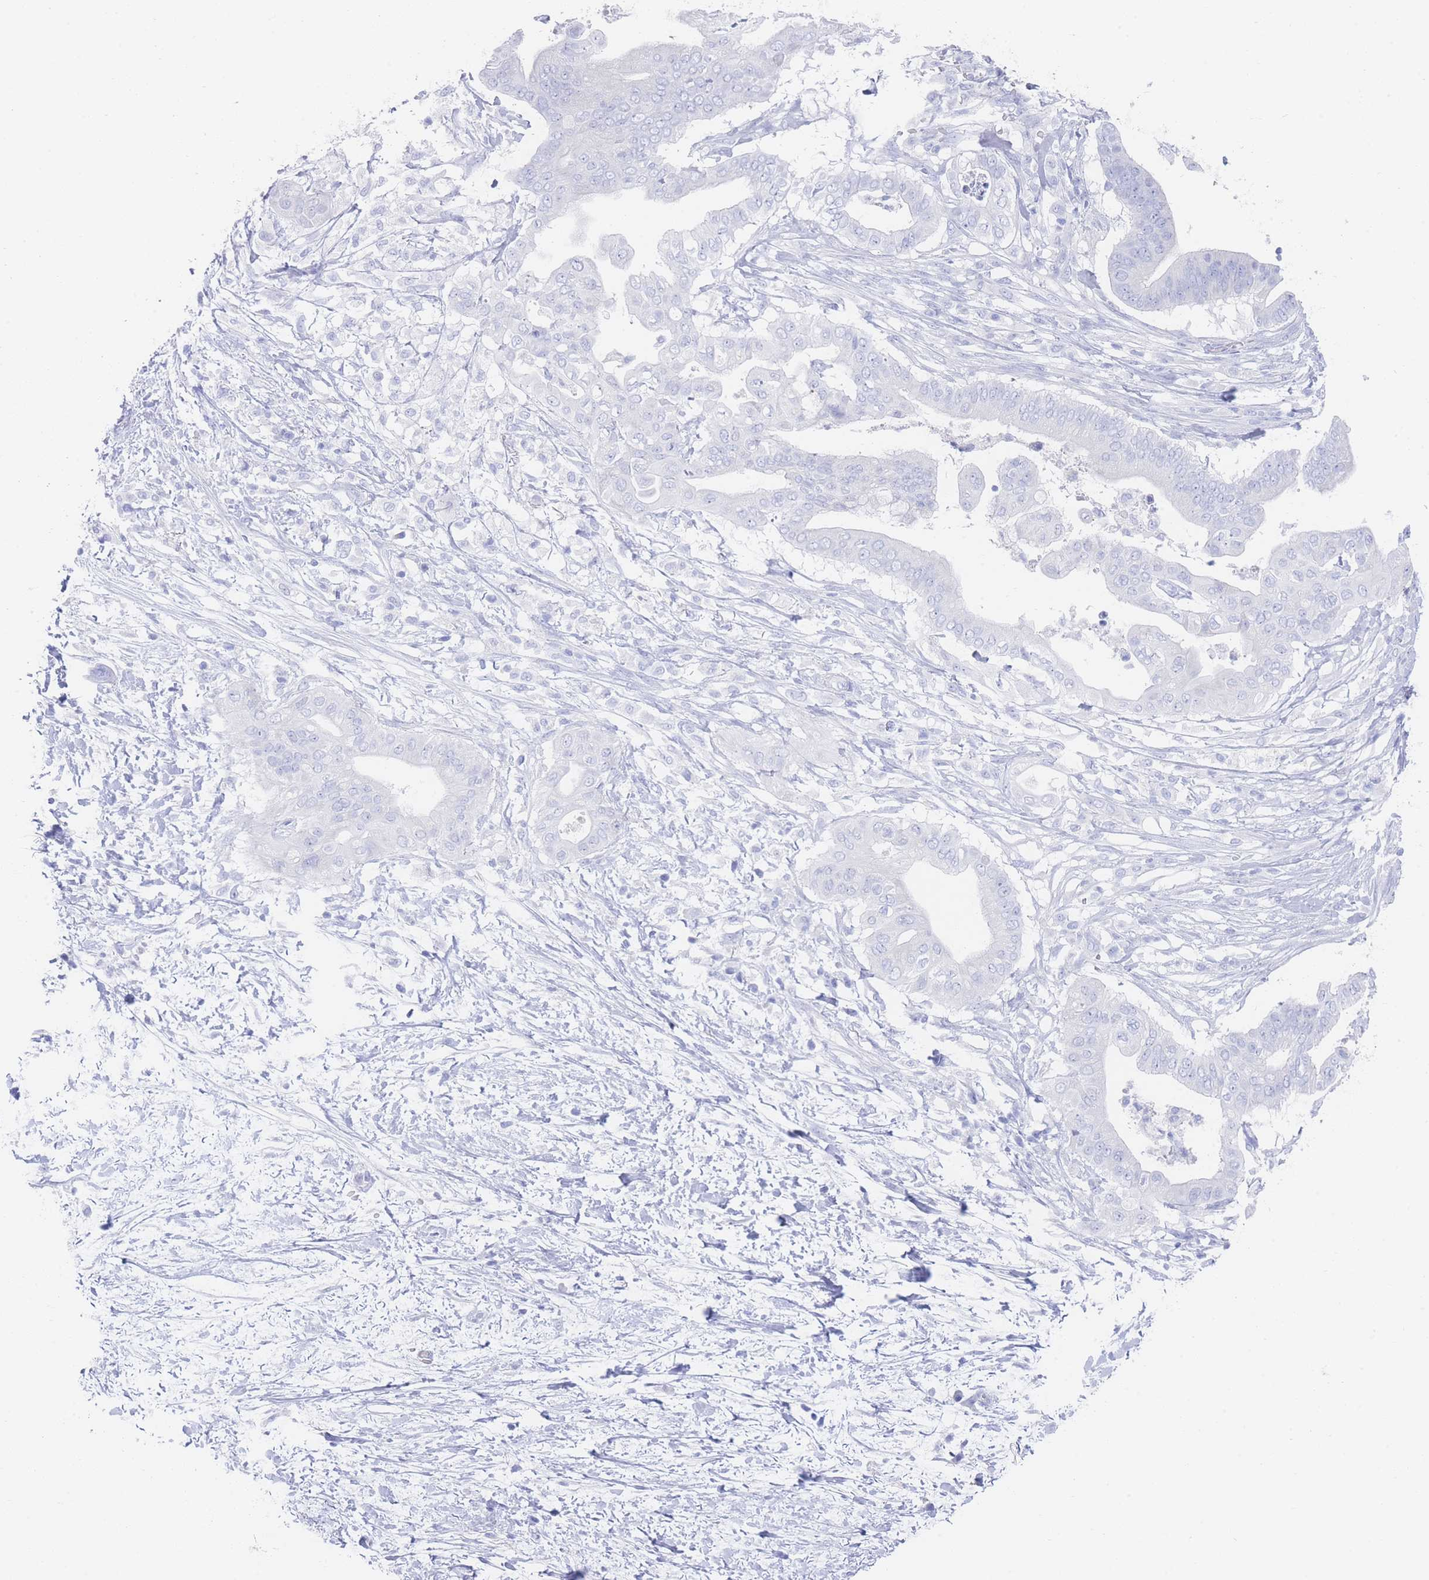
{"staining": {"intensity": "negative", "quantity": "none", "location": "none"}, "tissue": "pancreatic cancer", "cell_type": "Tumor cells", "image_type": "cancer", "snomed": [{"axis": "morphology", "description": "Adenocarcinoma, NOS"}, {"axis": "topography", "description": "Pancreas"}], "caption": "Immunohistochemistry image of pancreatic cancer (adenocarcinoma) stained for a protein (brown), which demonstrates no staining in tumor cells.", "gene": "LRRC37A", "patient": {"sex": "male", "age": 68}}